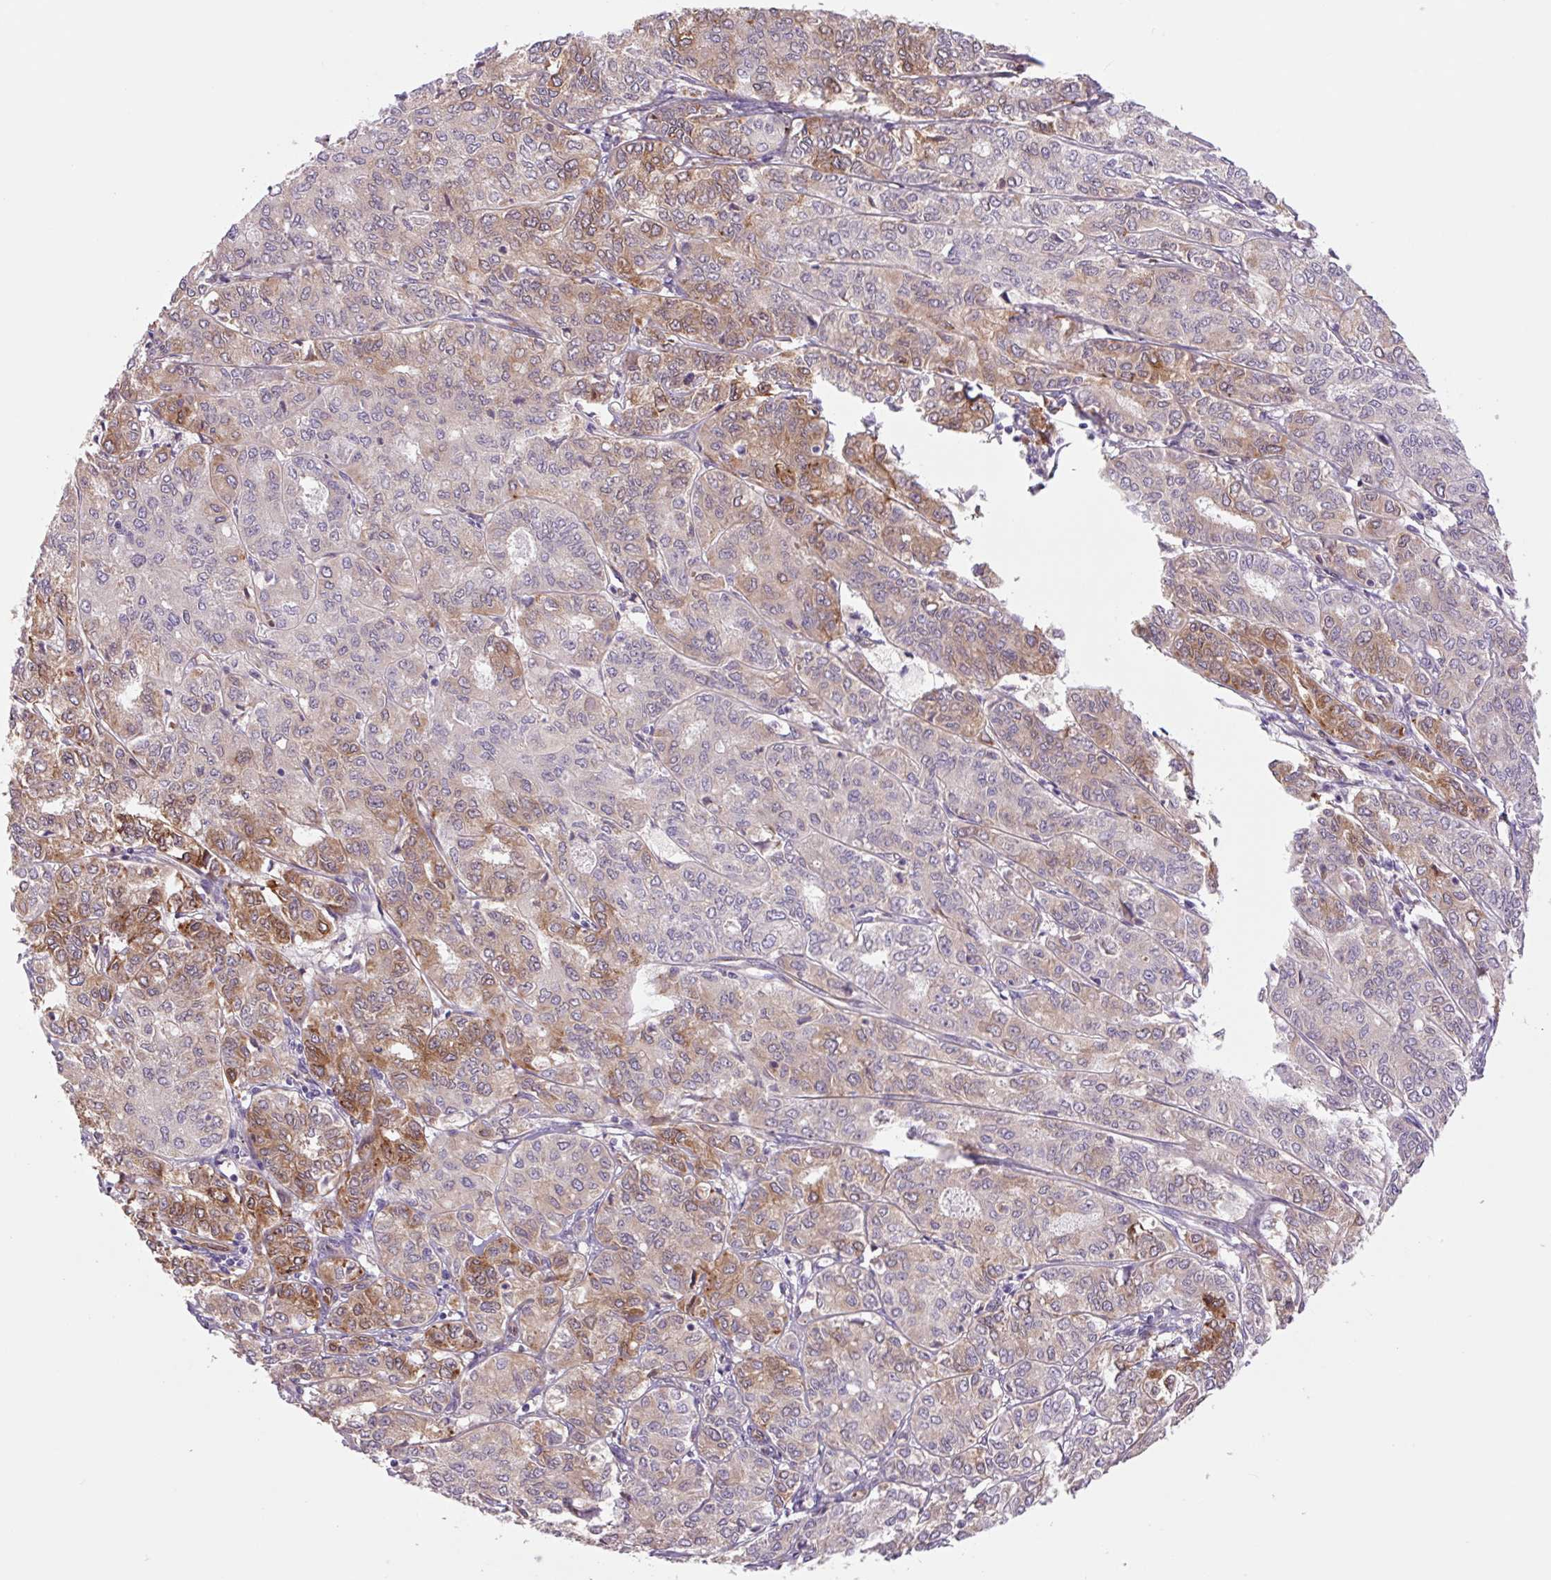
{"staining": {"intensity": "moderate", "quantity": "25%-75%", "location": "cytoplasmic/membranous"}, "tissue": "endometrial cancer", "cell_type": "Tumor cells", "image_type": "cancer", "snomed": [{"axis": "morphology", "description": "Adenocarcinoma, NOS"}, {"axis": "topography", "description": "Endometrium"}], "caption": "DAB (3,3'-diaminobenzidine) immunohistochemical staining of endometrial cancer (adenocarcinoma) exhibits moderate cytoplasmic/membranous protein positivity in about 25%-75% of tumor cells.", "gene": "PLA2G4A", "patient": {"sex": "female", "age": 61}}